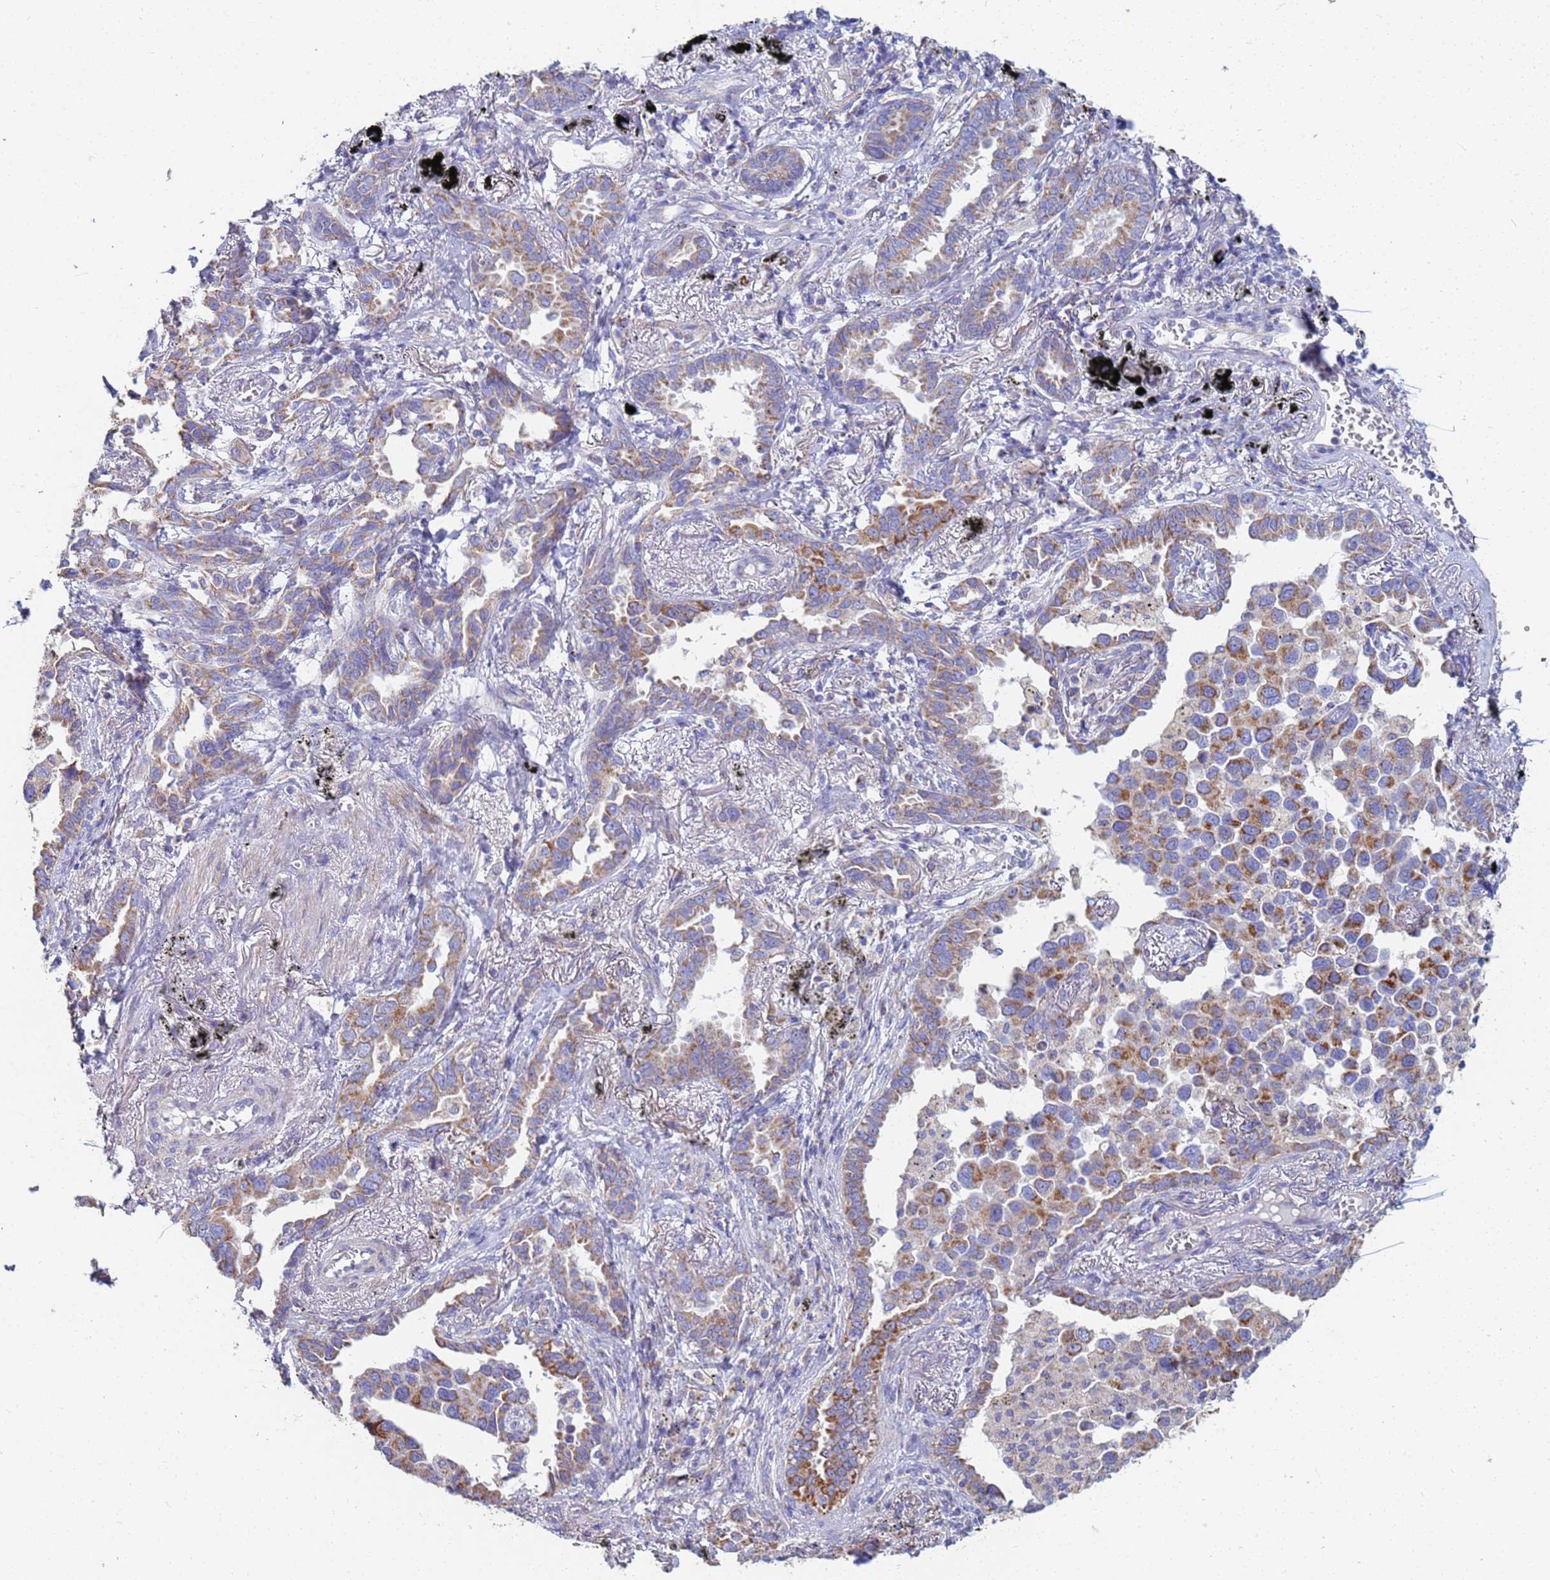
{"staining": {"intensity": "moderate", "quantity": ">75%", "location": "cytoplasmic/membranous"}, "tissue": "lung cancer", "cell_type": "Tumor cells", "image_type": "cancer", "snomed": [{"axis": "morphology", "description": "Adenocarcinoma, NOS"}, {"axis": "topography", "description": "Lung"}], "caption": "Immunohistochemical staining of human adenocarcinoma (lung) reveals moderate cytoplasmic/membranous protein expression in approximately >75% of tumor cells.", "gene": "UQCRH", "patient": {"sex": "male", "age": 67}}